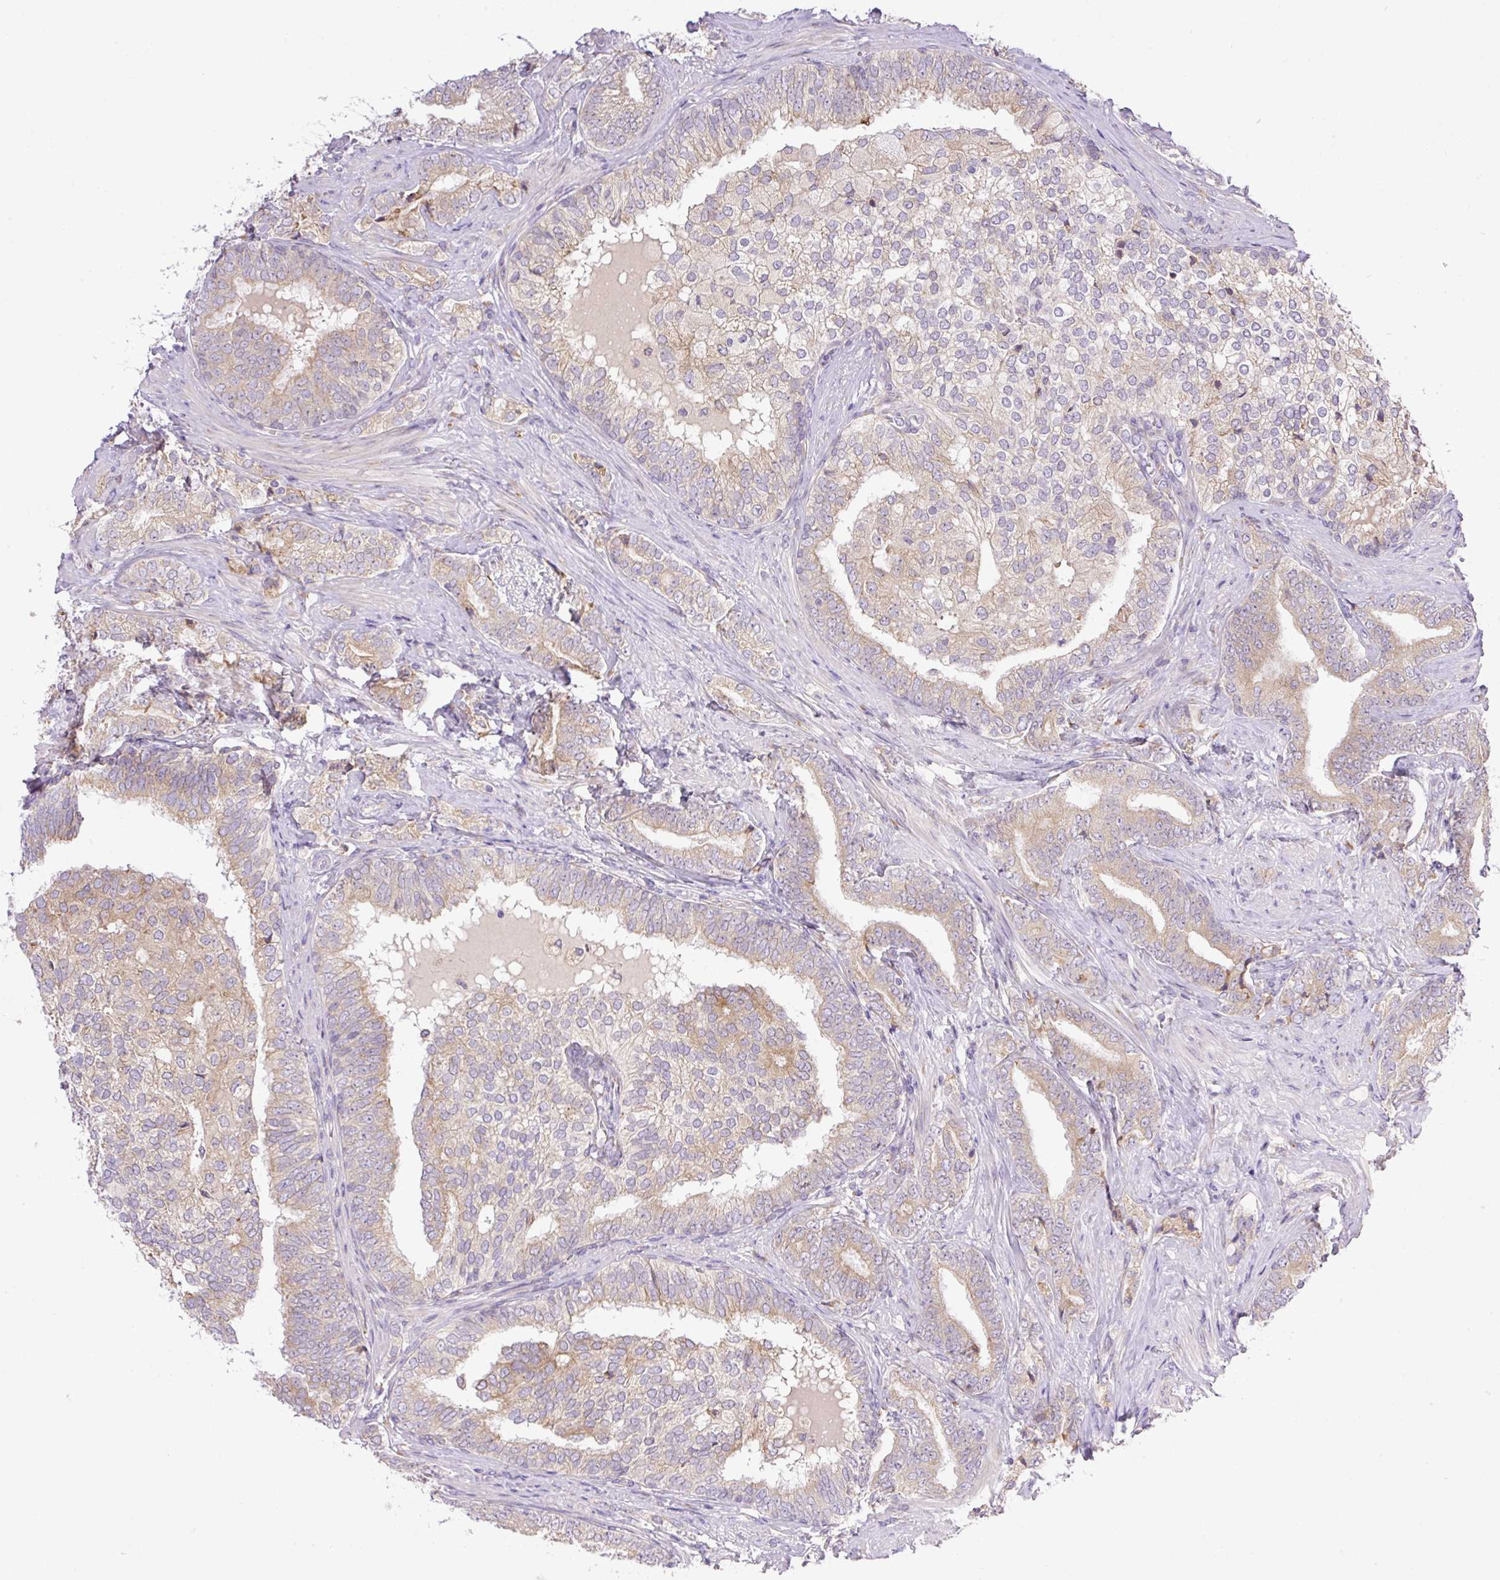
{"staining": {"intensity": "weak", "quantity": ">75%", "location": "cytoplasmic/membranous"}, "tissue": "prostate cancer", "cell_type": "Tumor cells", "image_type": "cancer", "snomed": [{"axis": "morphology", "description": "Adenocarcinoma, High grade"}, {"axis": "topography", "description": "Prostate"}], "caption": "The photomicrograph displays immunohistochemical staining of prostate cancer. There is weak cytoplasmic/membranous expression is appreciated in approximately >75% of tumor cells.", "gene": "POFUT1", "patient": {"sex": "male", "age": 72}}